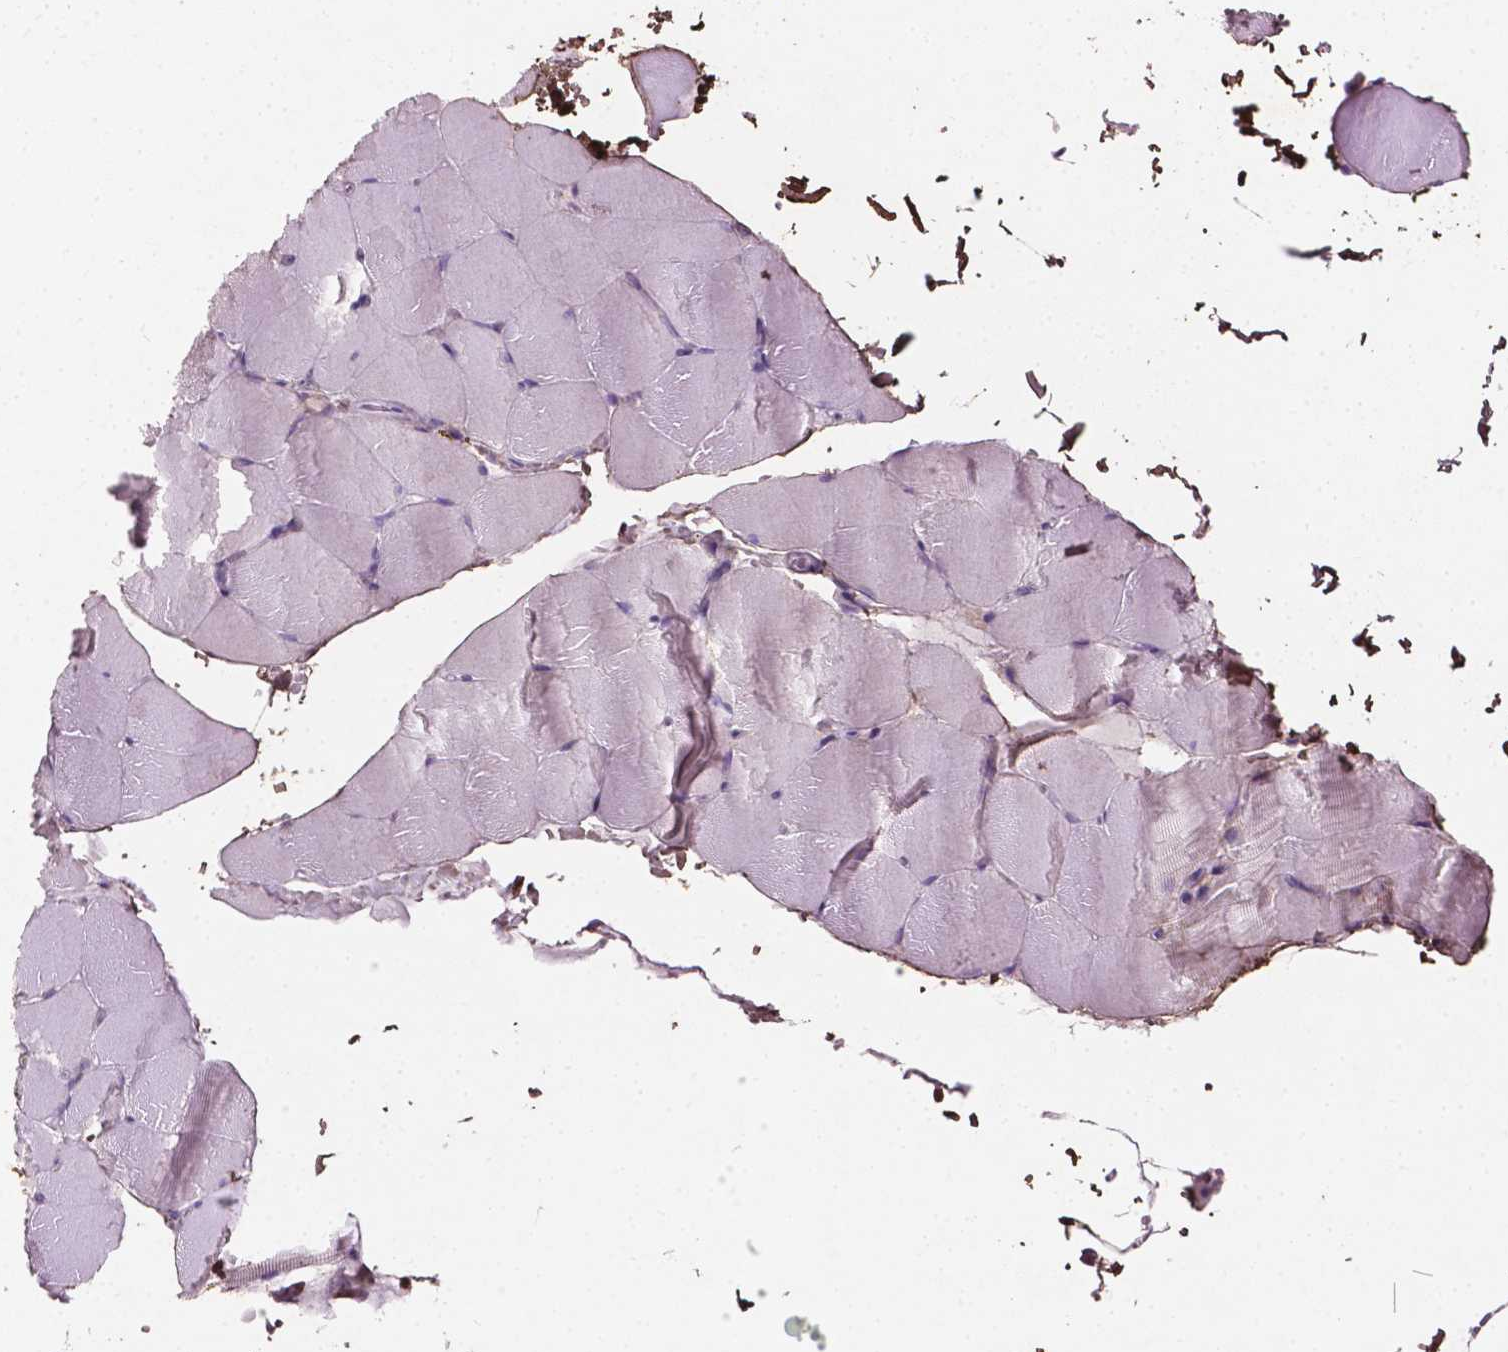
{"staining": {"intensity": "negative", "quantity": "none", "location": "none"}, "tissue": "skeletal muscle", "cell_type": "Myocytes", "image_type": "normal", "snomed": [{"axis": "morphology", "description": "Normal tissue, NOS"}, {"axis": "topography", "description": "Skeletal muscle"}], "caption": "Immunohistochemical staining of unremarkable skeletal muscle reveals no significant staining in myocytes. (DAB (3,3'-diaminobenzidine) immunohistochemistry (IHC) visualized using brightfield microscopy, high magnification).", "gene": "DLG2", "patient": {"sex": "female", "age": 37}}